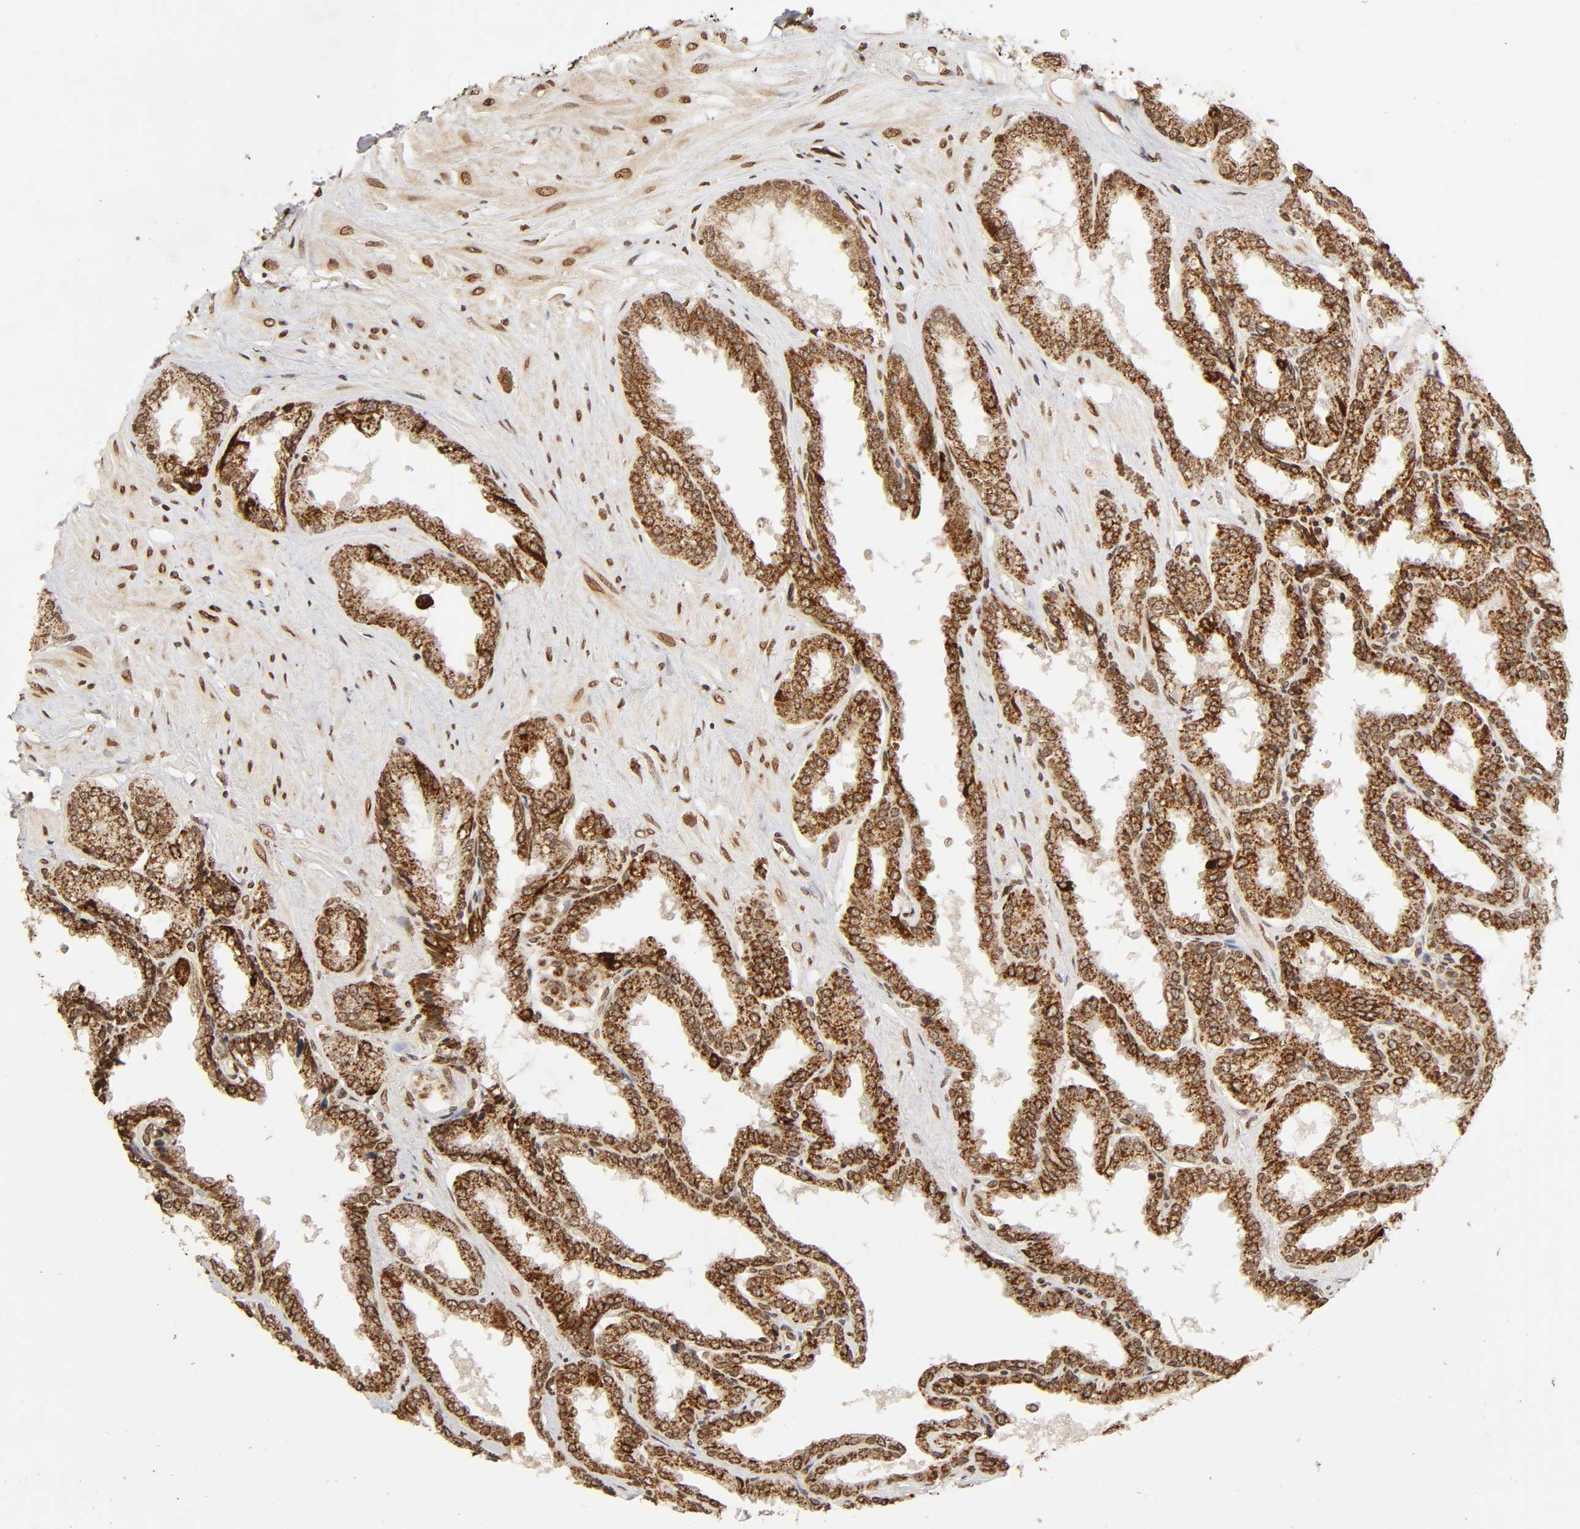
{"staining": {"intensity": "moderate", "quantity": ">75%", "location": "cytoplasmic/membranous,nuclear"}, "tissue": "seminal vesicle", "cell_type": "Glandular cells", "image_type": "normal", "snomed": [{"axis": "morphology", "description": "Normal tissue, NOS"}, {"axis": "topography", "description": "Seminal veicle"}], "caption": "Protein analysis of unremarkable seminal vesicle displays moderate cytoplasmic/membranous,nuclear staining in approximately >75% of glandular cells.", "gene": "MLLT6", "patient": {"sex": "male", "age": 46}}